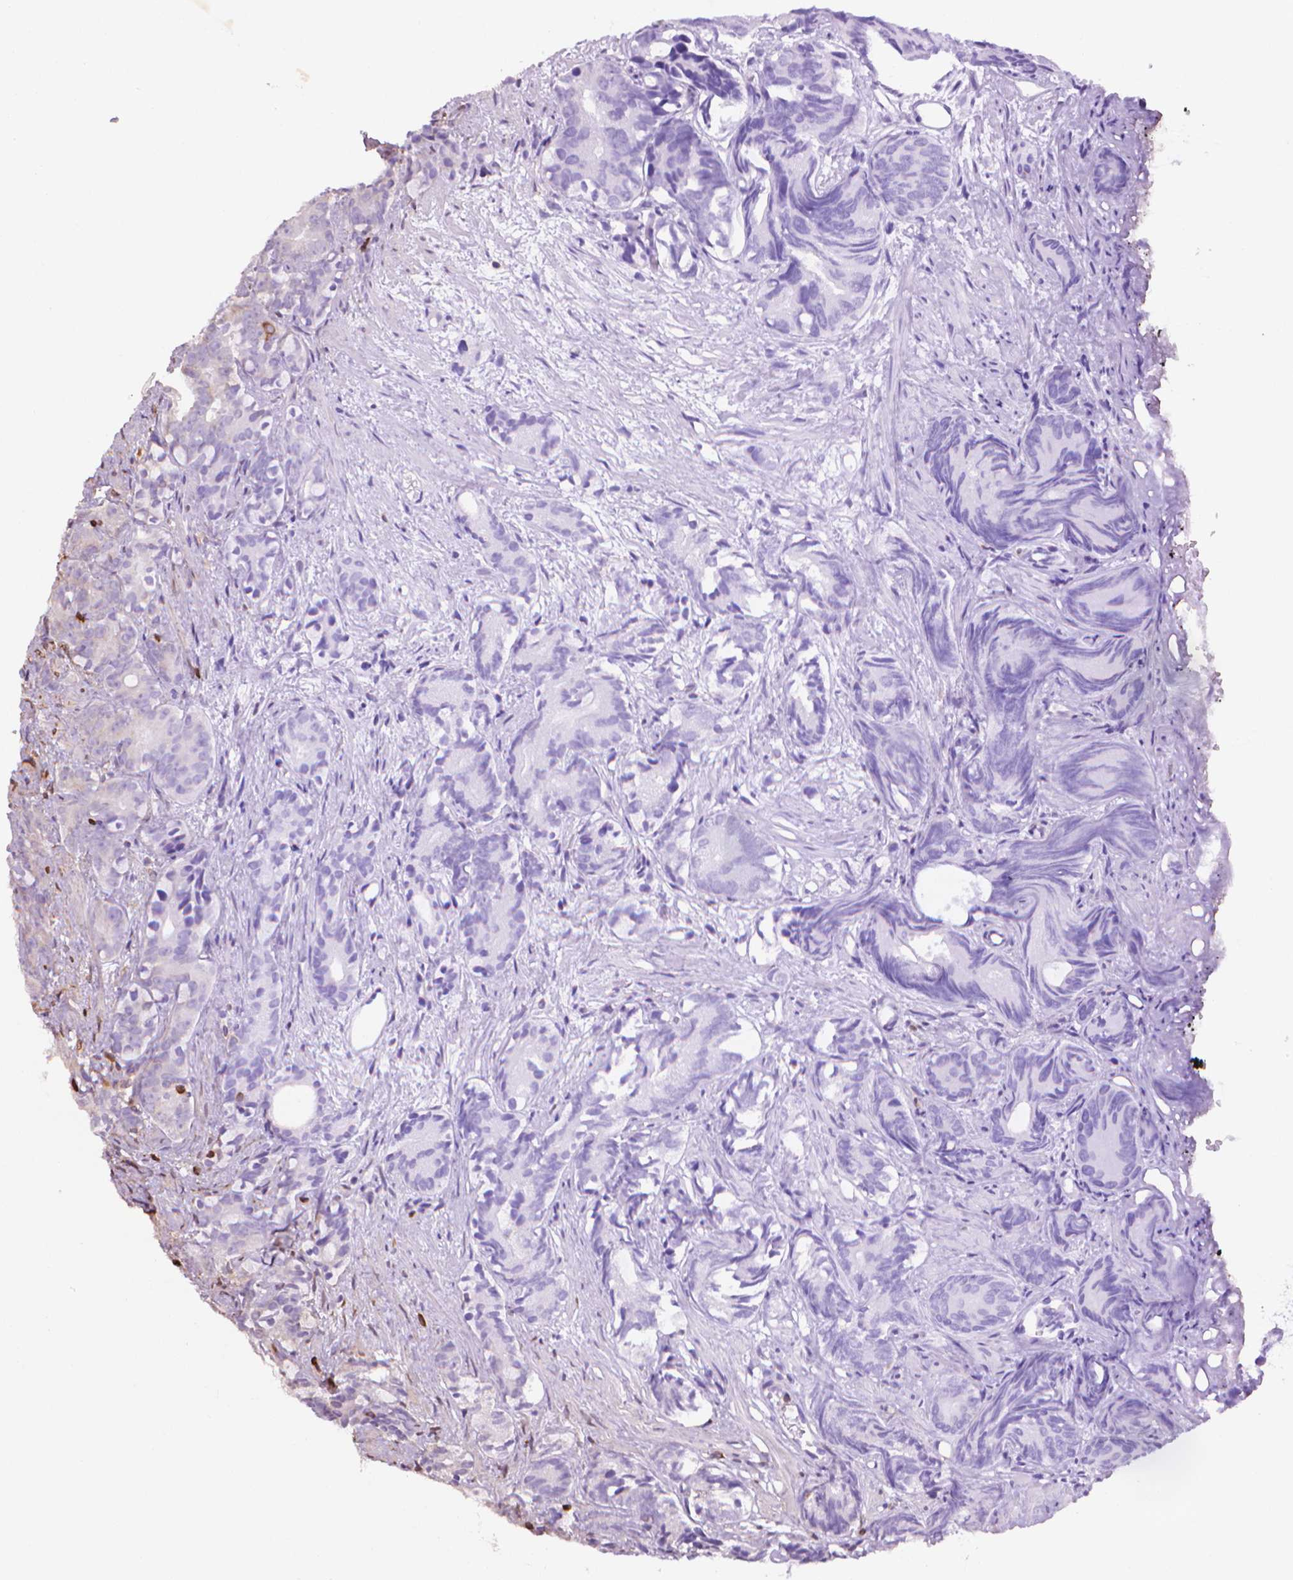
{"staining": {"intensity": "negative", "quantity": "none", "location": "none"}, "tissue": "prostate cancer", "cell_type": "Tumor cells", "image_type": "cancer", "snomed": [{"axis": "morphology", "description": "Adenocarcinoma, High grade"}, {"axis": "topography", "description": "Prostate"}], "caption": "This histopathology image is of prostate cancer stained with immunohistochemistry to label a protein in brown with the nuclei are counter-stained blue. There is no positivity in tumor cells. (DAB (3,3'-diaminobenzidine) immunohistochemistry visualized using brightfield microscopy, high magnification).", "gene": "BCL2", "patient": {"sex": "male", "age": 84}}